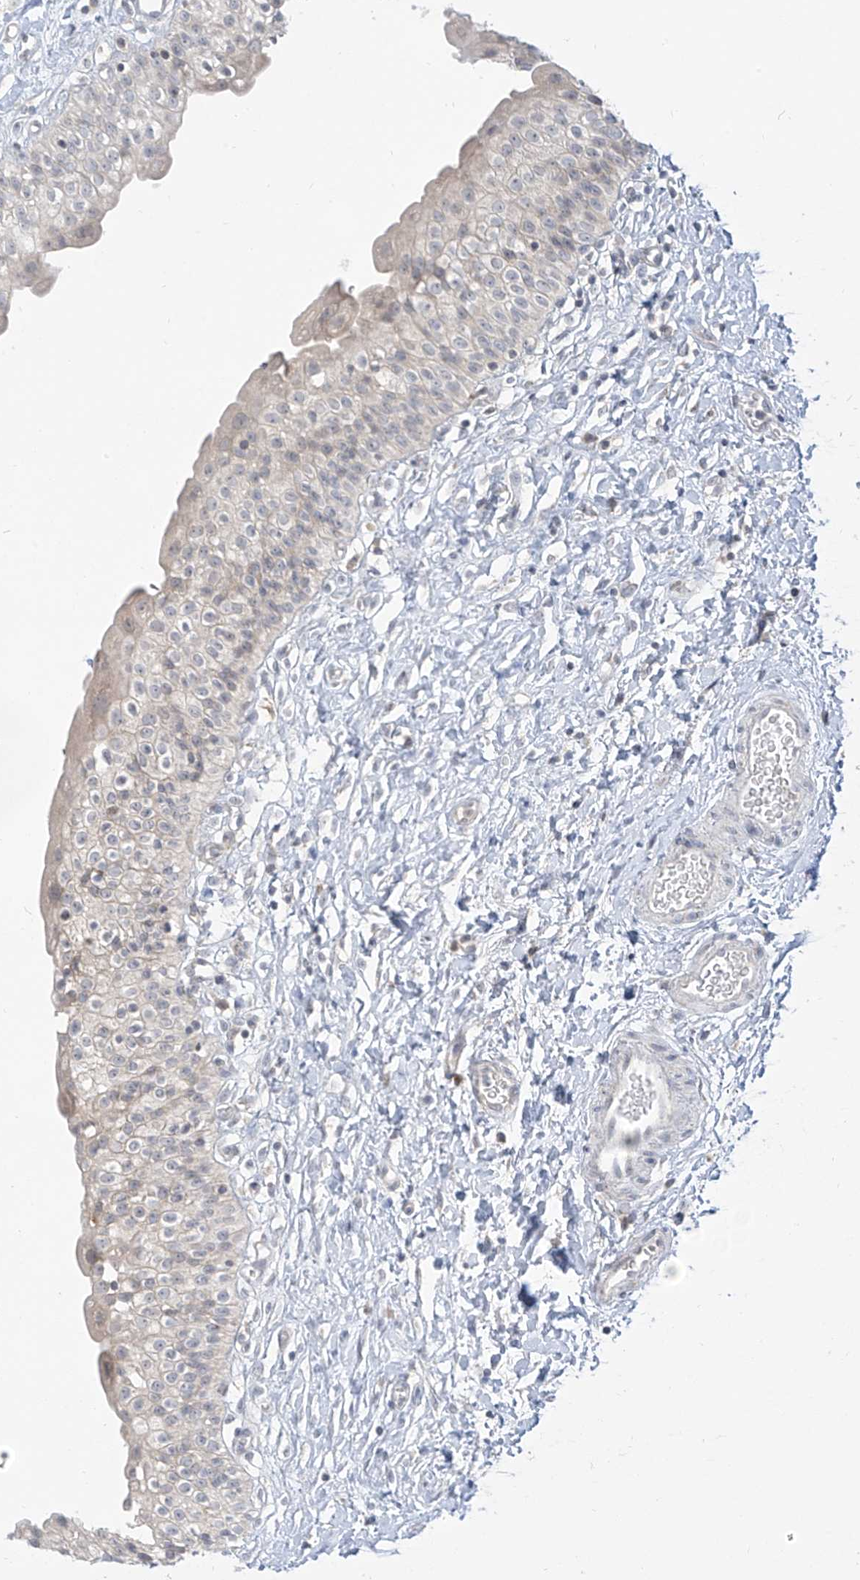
{"staining": {"intensity": "negative", "quantity": "none", "location": "none"}, "tissue": "urinary bladder", "cell_type": "Urothelial cells", "image_type": "normal", "snomed": [{"axis": "morphology", "description": "Normal tissue, NOS"}, {"axis": "topography", "description": "Urinary bladder"}], "caption": "DAB (3,3'-diaminobenzidine) immunohistochemical staining of benign human urinary bladder exhibits no significant positivity in urothelial cells.", "gene": "C2orf42", "patient": {"sex": "male", "age": 51}}